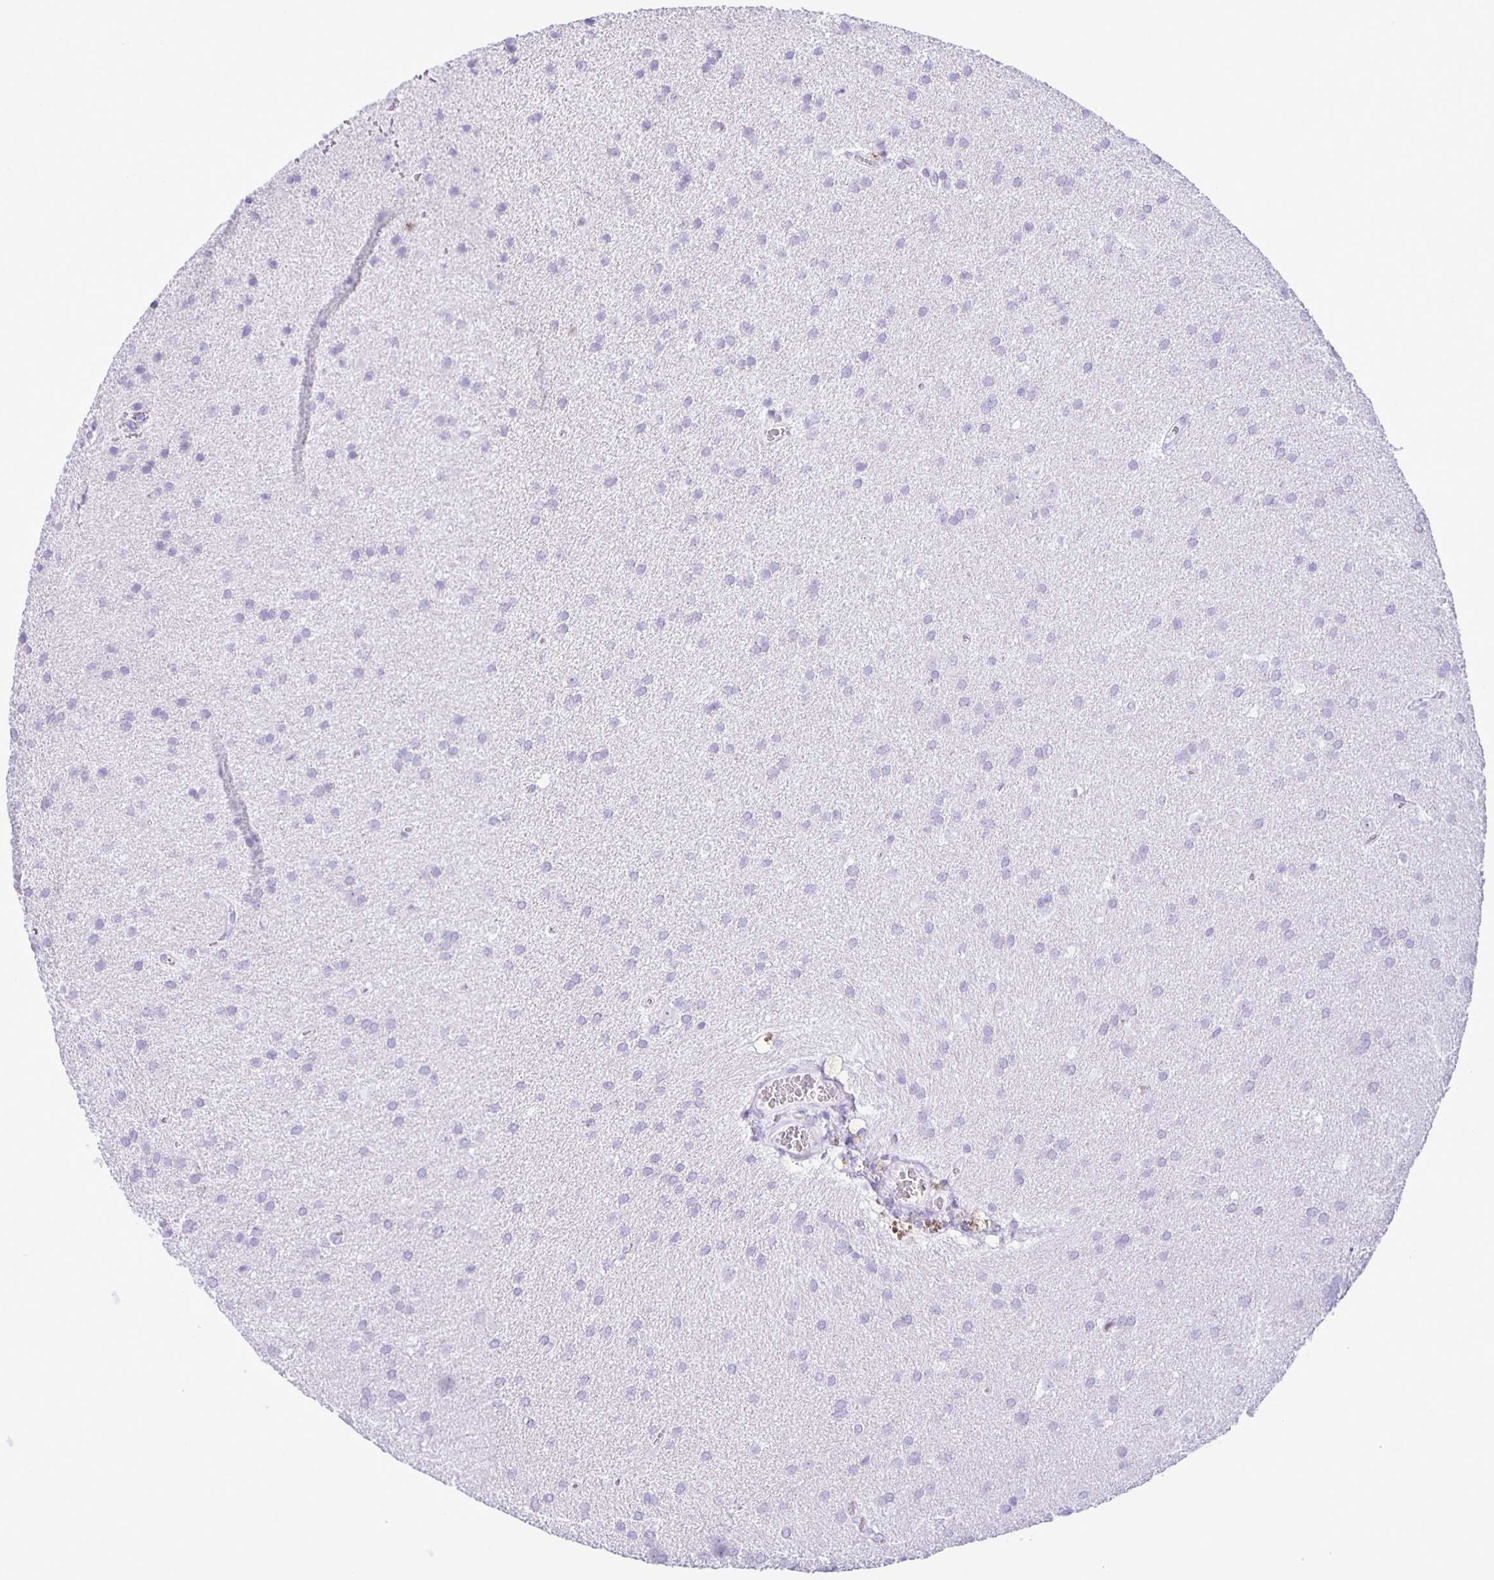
{"staining": {"intensity": "negative", "quantity": "none", "location": "none"}, "tissue": "glioma", "cell_type": "Tumor cells", "image_type": "cancer", "snomed": [{"axis": "morphology", "description": "Glioma, malignant, Low grade"}, {"axis": "topography", "description": "Brain"}], "caption": "Immunohistochemistry of malignant glioma (low-grade) exhibits no positivity in tumor cells.", "gene": "EZHIP", "patient": {"sex": "female", "age": 54}}